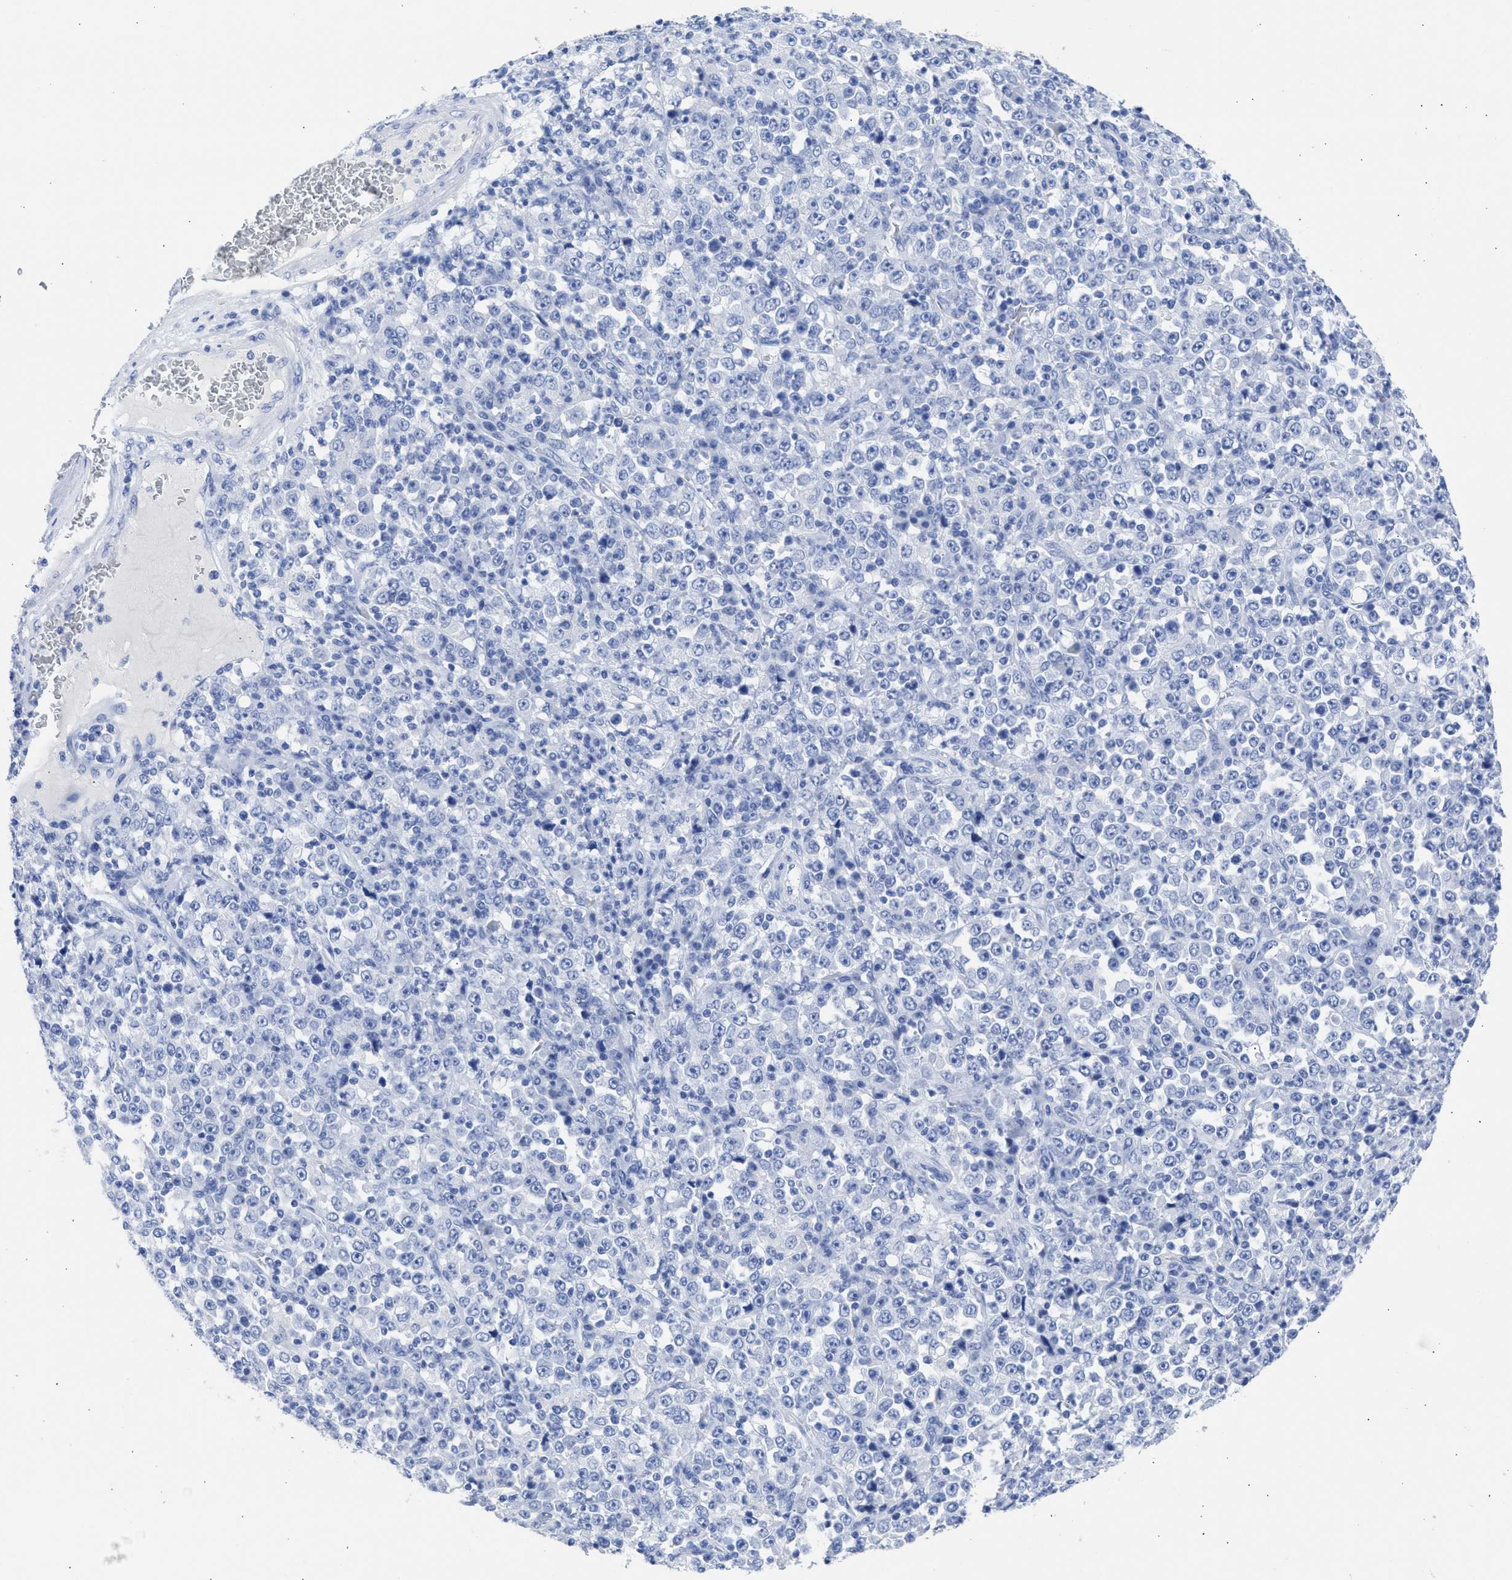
{"staining": {"intensity": "negative", "quantity": "none", "location": "none"}, "tissue": "stomach cancer", "cell_type": "Tumor cells", "image_type": "cancer", "snomed": [{"axis": "morphology", "description": "Normal tissue, NOS"}, {"axis": "morphology", "description": "Adenocarcinoma, NOS"}, {"axis": "topography", "description": "Stomach, upper"}, {"axis": "topography", "description": "Stomach"}], "caption": "IHC histopathology image of neoplastic tissue: stomach cancer (adenocarcinoma) stained with DAB demonstrates no significant protein positivity in tumor cells.", "gene": "NCAM1", "patient": {"sex": "male", "age": 59}}